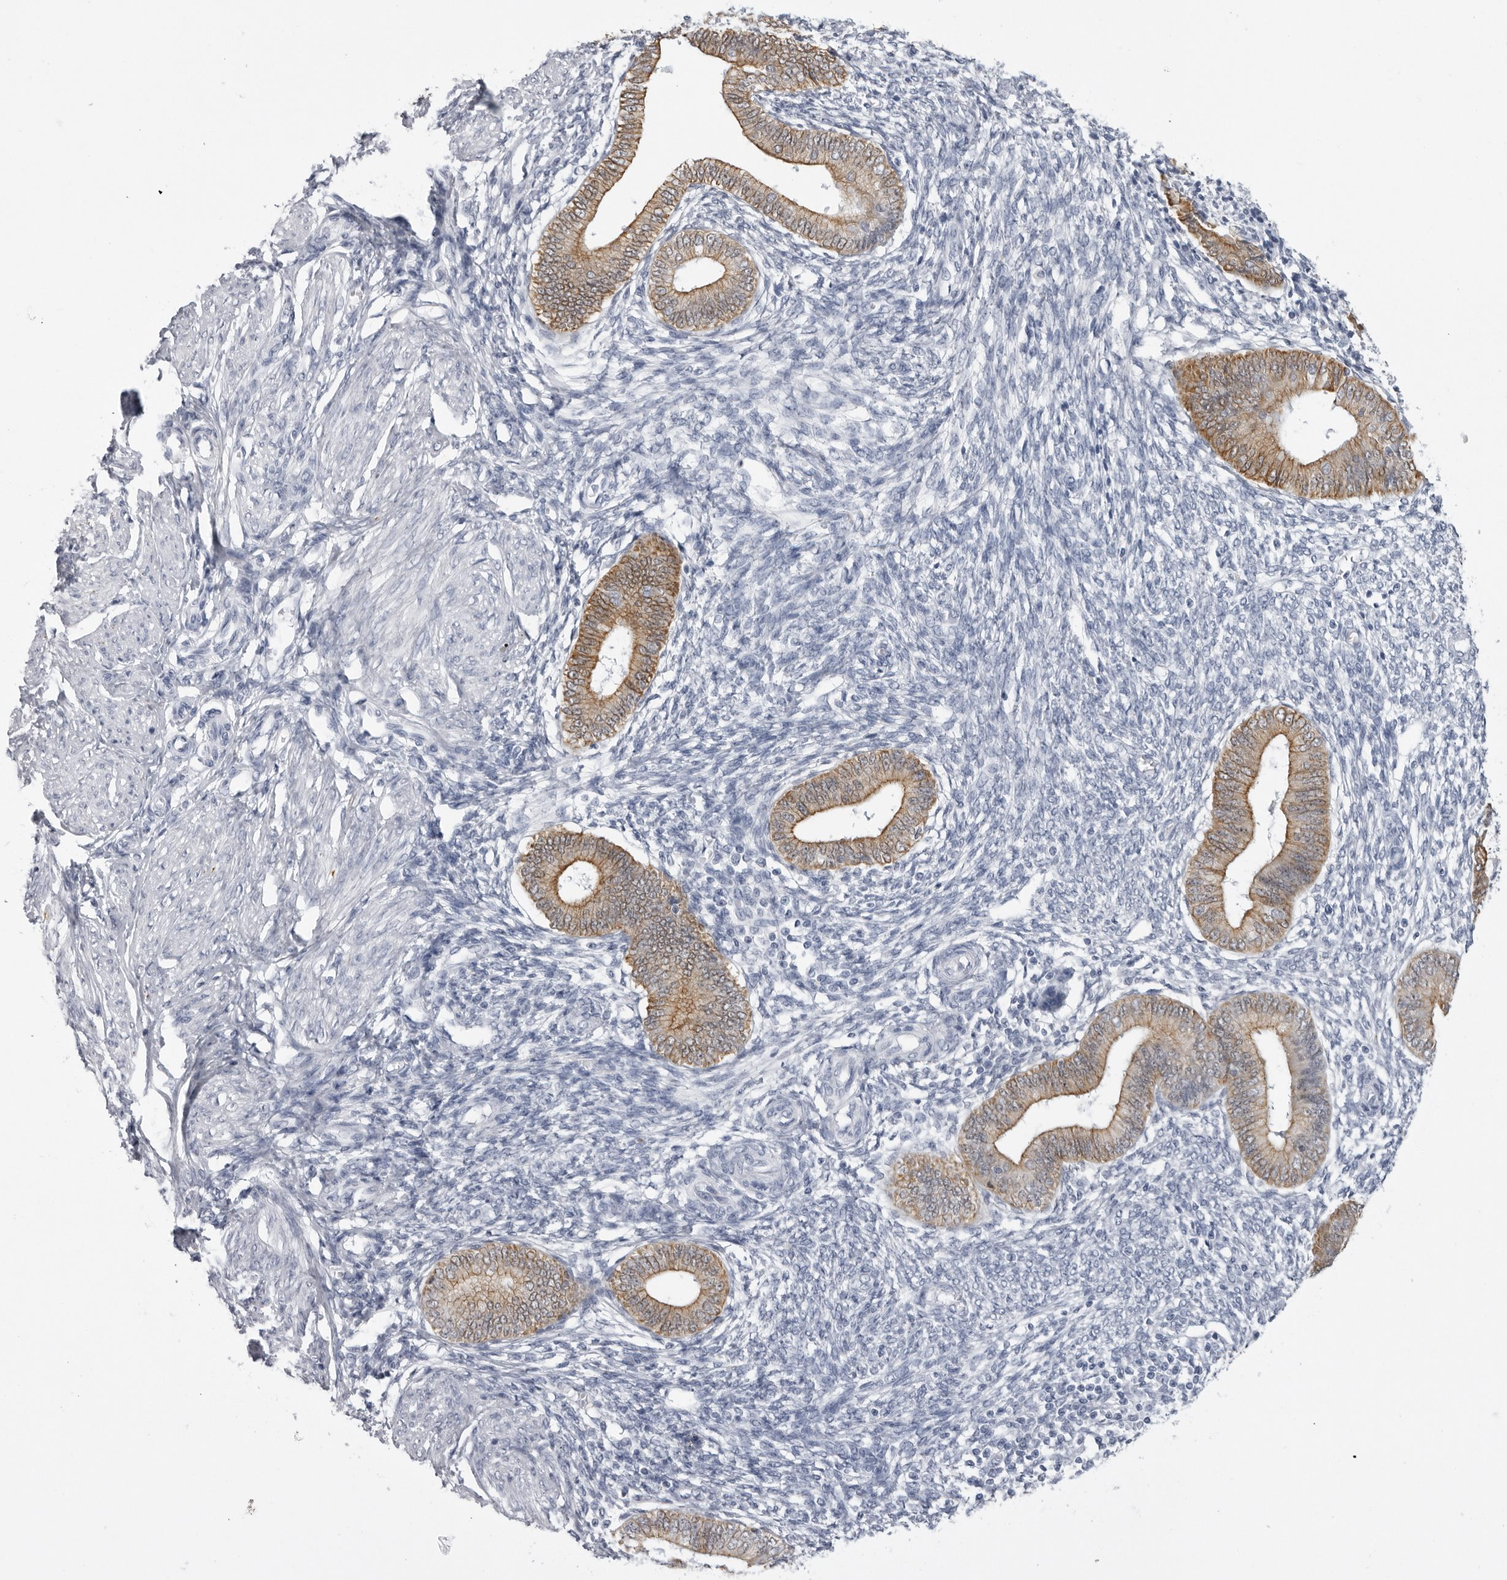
{"staining": {"intensity": "negative", "quantity": "none", "location": "none"}, "tissue": "endometrium", "cell_type": "Cells in endometrial stroma", "image_type": "normal", "snomed": [{"axis": "morphology", "description": "Normal tissue, NOS"}, {"axis": "topography", "description": "Endometrium"}], "caption": "Immunohistochemical staining of benign human endometrium shows no significant positivity in cells in endometrial stroma.", "gene": "SERPINF2", "patient": {"sex": "female", "age": 46}}